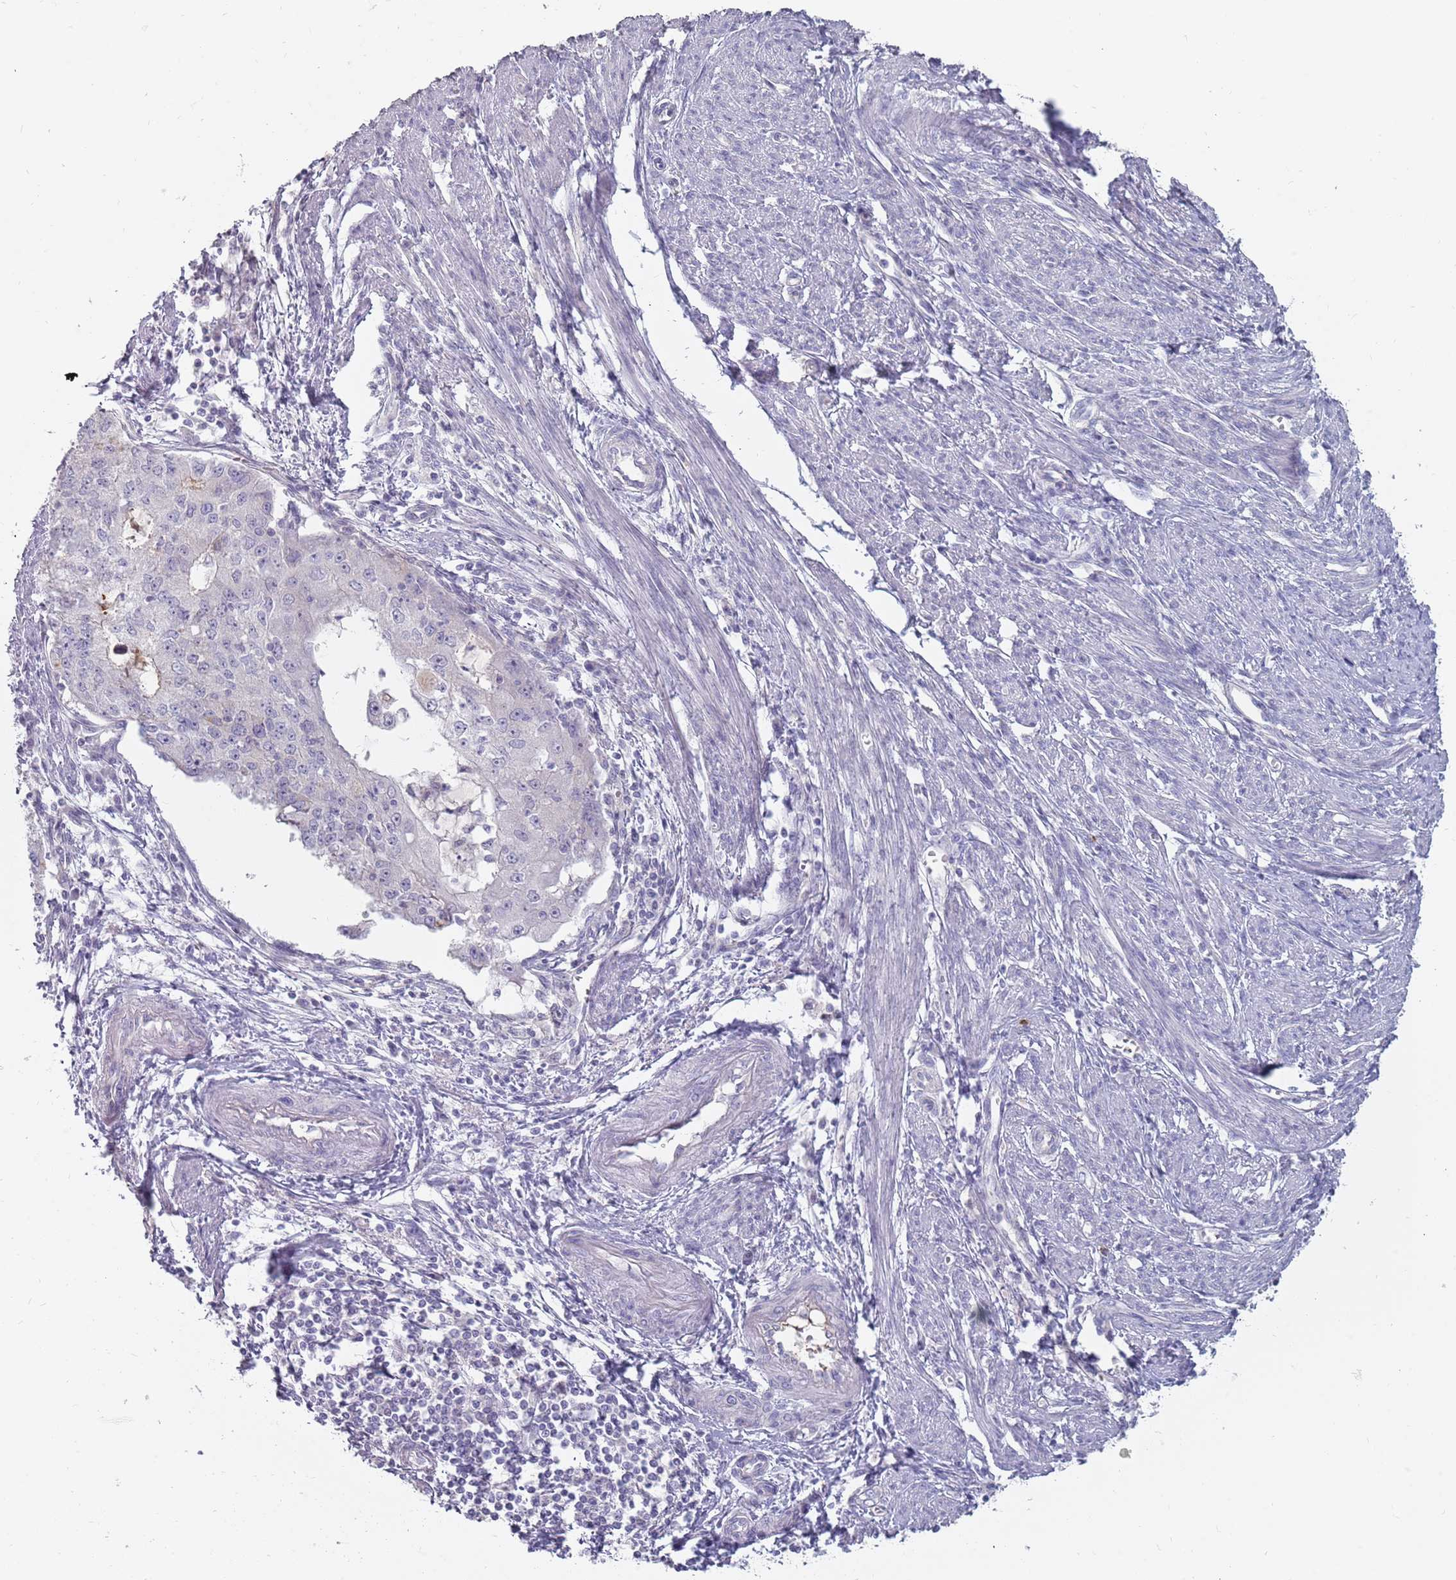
{"staining": {"intensity": "negative", "quantity": "none", "location": "none"}, "tissue": "endometrial cancer", "cell_type": "Tumor cells", "image_type": "cancer", "snomed": [{"axis": "morphology", "description": "Adenocarcinoma, NOS"}, {"axis": "topography", "description": "Endometrium"}], "caption": "Adenocarcinoma (endometrial) was stained to show a protein in brown. There is no significant expression in tumor cells.", "gene": "DDX4", "patient": {"sex": "female", "age": 56}}